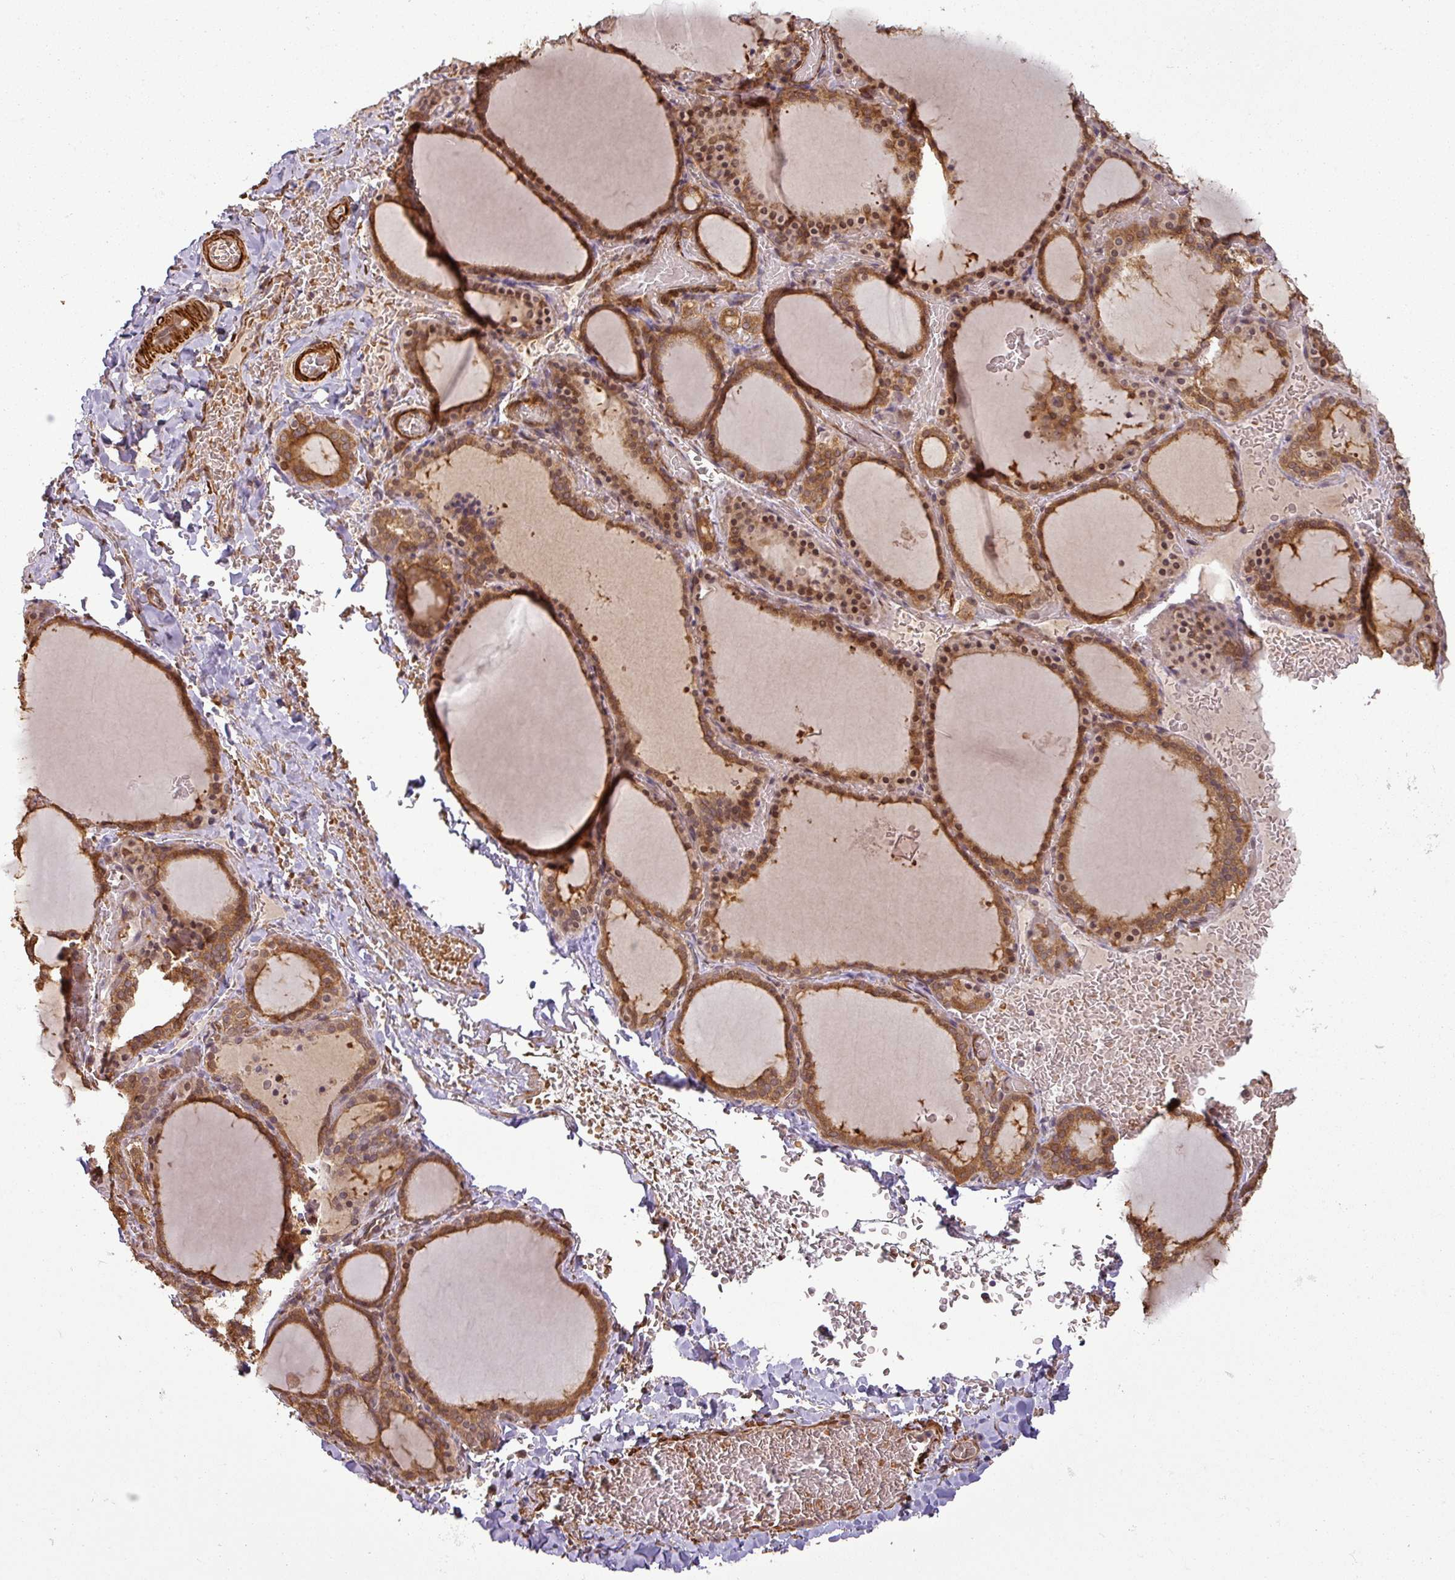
{"staining": {"intensity": "moderate", "quantity": ">75%", "location": "cytoplasmic/membranous"}, "tissue": "thyroid gland", "cell_type": "Glandular cells", "image_type": "normal", "snomed": [{"axis": "morphology", "description": "Normal tissue, NOS"}, {"axis": "topography", "description": "Thyroid gland"}], "caption": "Thyroid gland was stained to show a protein in brown. There is medium levels of moderate cytoplasmic/membranous staining in about >75% of glandular cells.", "gene": "MAP3K6", "patient": {"sex": "female", "age": 39}}